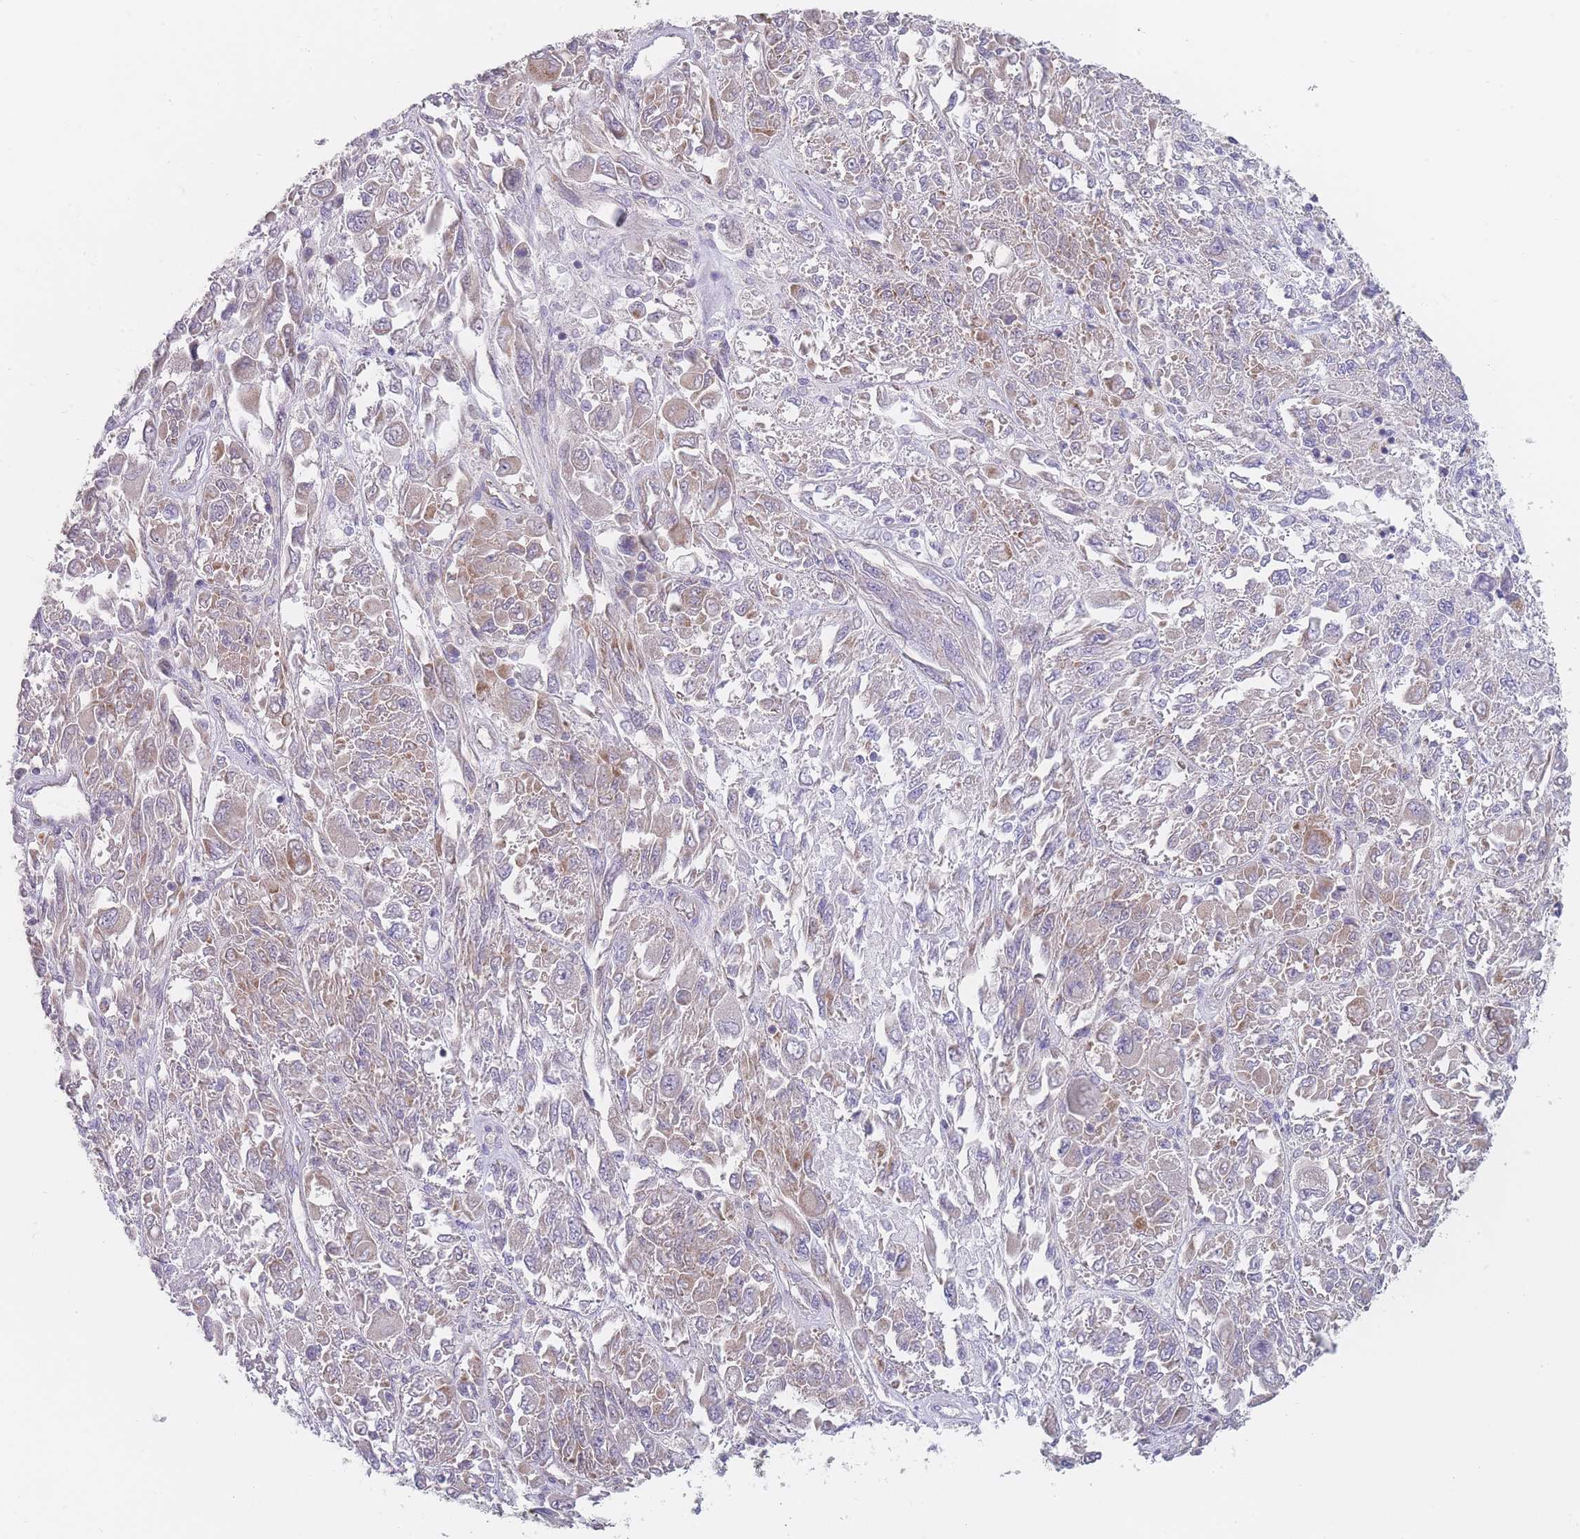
{"staining": {"intensity": "weak", "quantity": "25%-75%", "location": "cytoplasmic/membranous"}, "tissue": "melanoma", "cell_type": "Tumor cells", "image_type": "cancer", "snomed": [{"axis": "morphology", "description": "Malignant melanoma, NOS"}, {"axis": "topography", "description": "Skin"}], "caption": "IHC of human malignant melanoma displays low levels of weak cytoplasmic/membranous positivity in about 25%-75% of tumor cells. (DAB (3,3'-diaminobenzidine) = brown stain, brightfield microscopy at high magnification).", "gene": "MRPS14", "patient": {"sex": "female", "age": 91}}